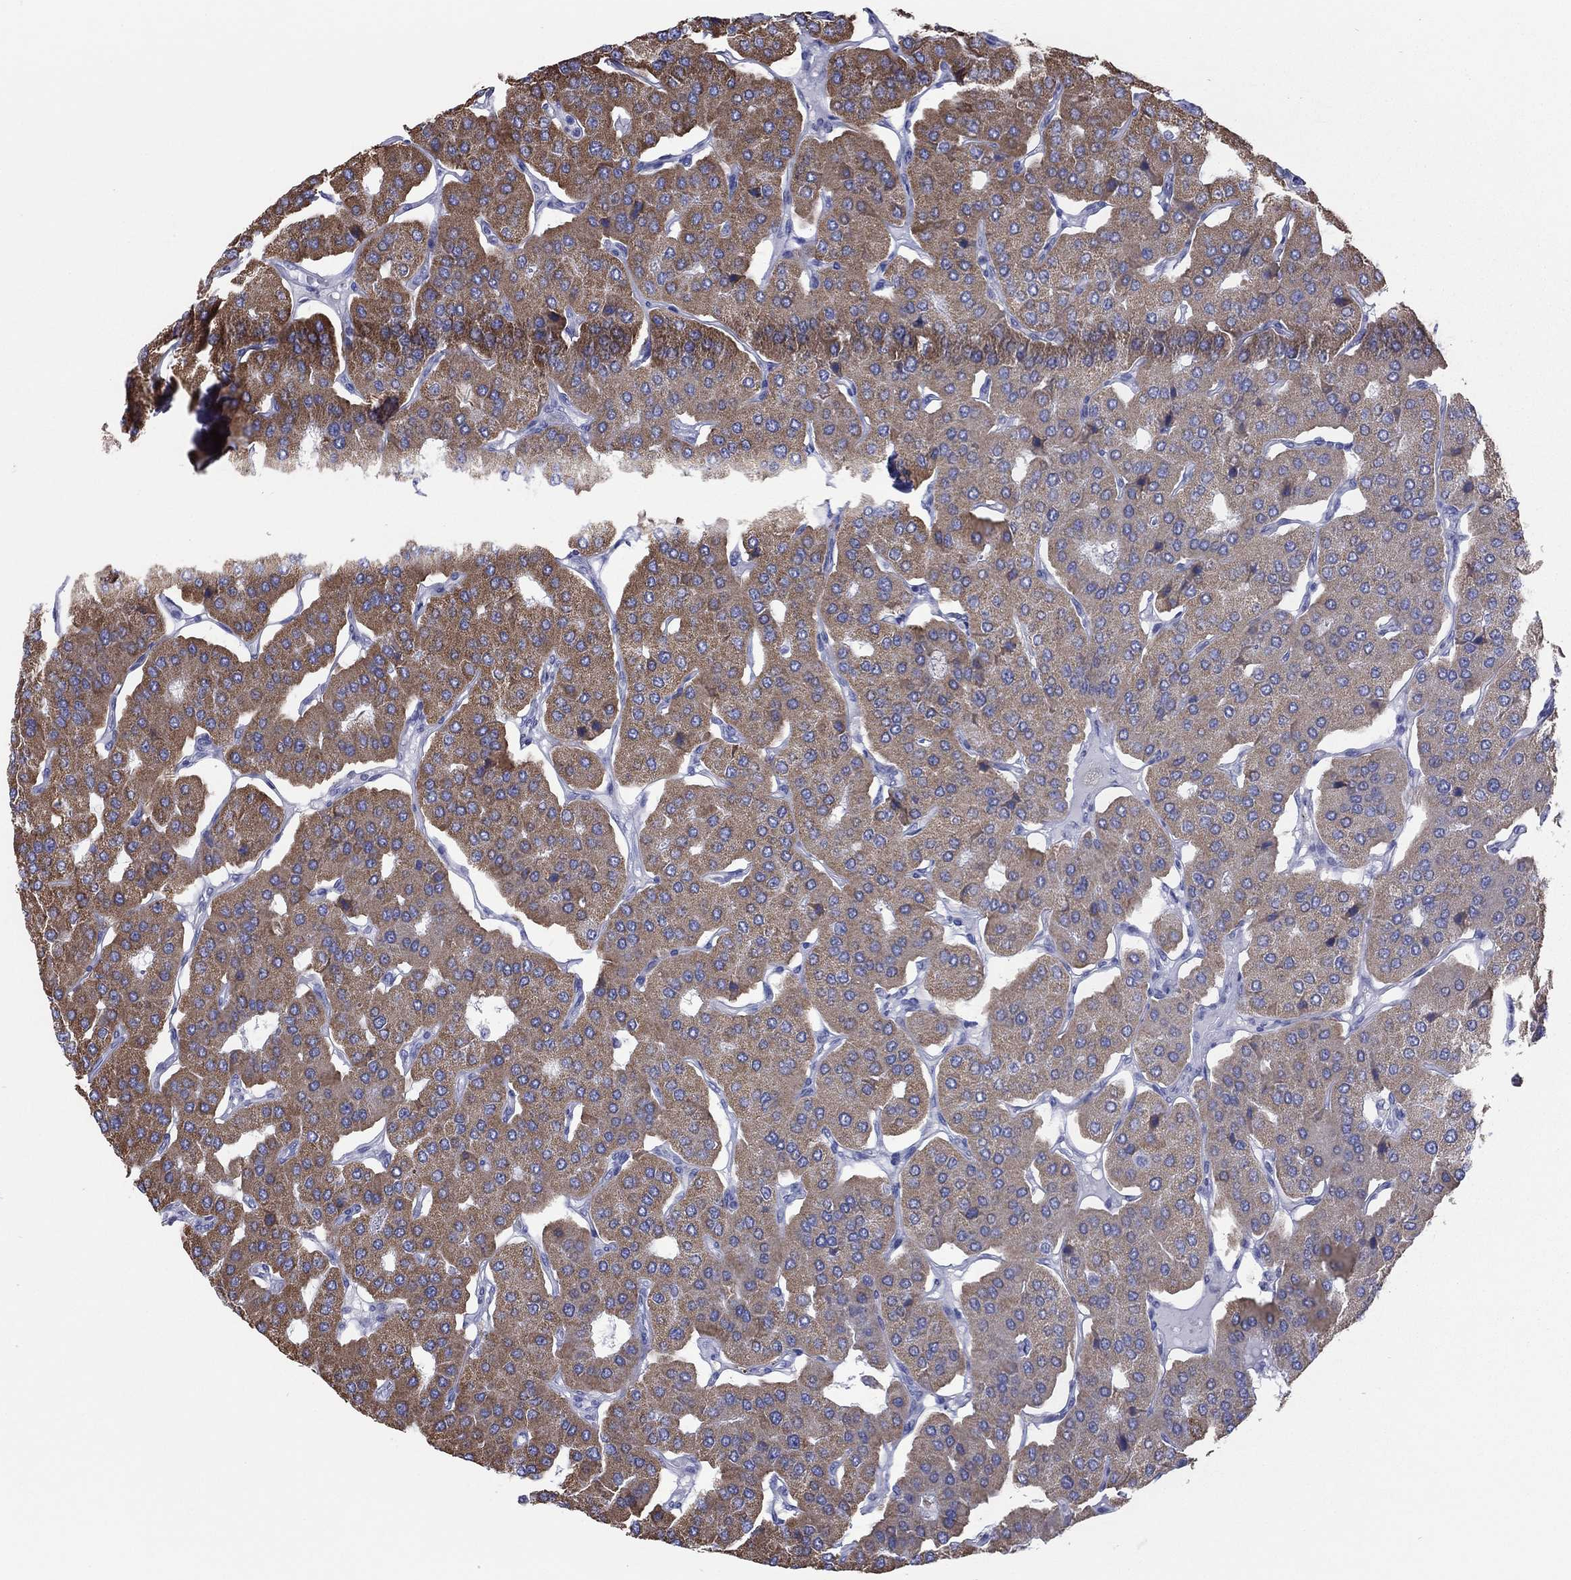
{"staining": {"intensity": "strong", "quantity": ">75%", "location": "cytoplasmic/membranous"}, "tissue": "parathyroid gland", "cell_type": "Glandular cells", "image_type": "normal", "snomed": [{"axis": "morphology", "description": "Normal tissue, NOS"}, {"axis": "morphology", "description": "Adenoma, NOS"}, {"axis": "topography", "description": "Parathyroid gland"}], "caption": "Normal parathyroid gland was stained to show a protein in brown. There is high levels of strong cytoplasmic/membranous staining in approximately >75% of glandular cells. (brown staining indicates protein expression, while blue staining denotes nuclei).", "gene": "VSIG10", "patient": {"sex": "female", "age": 86}}